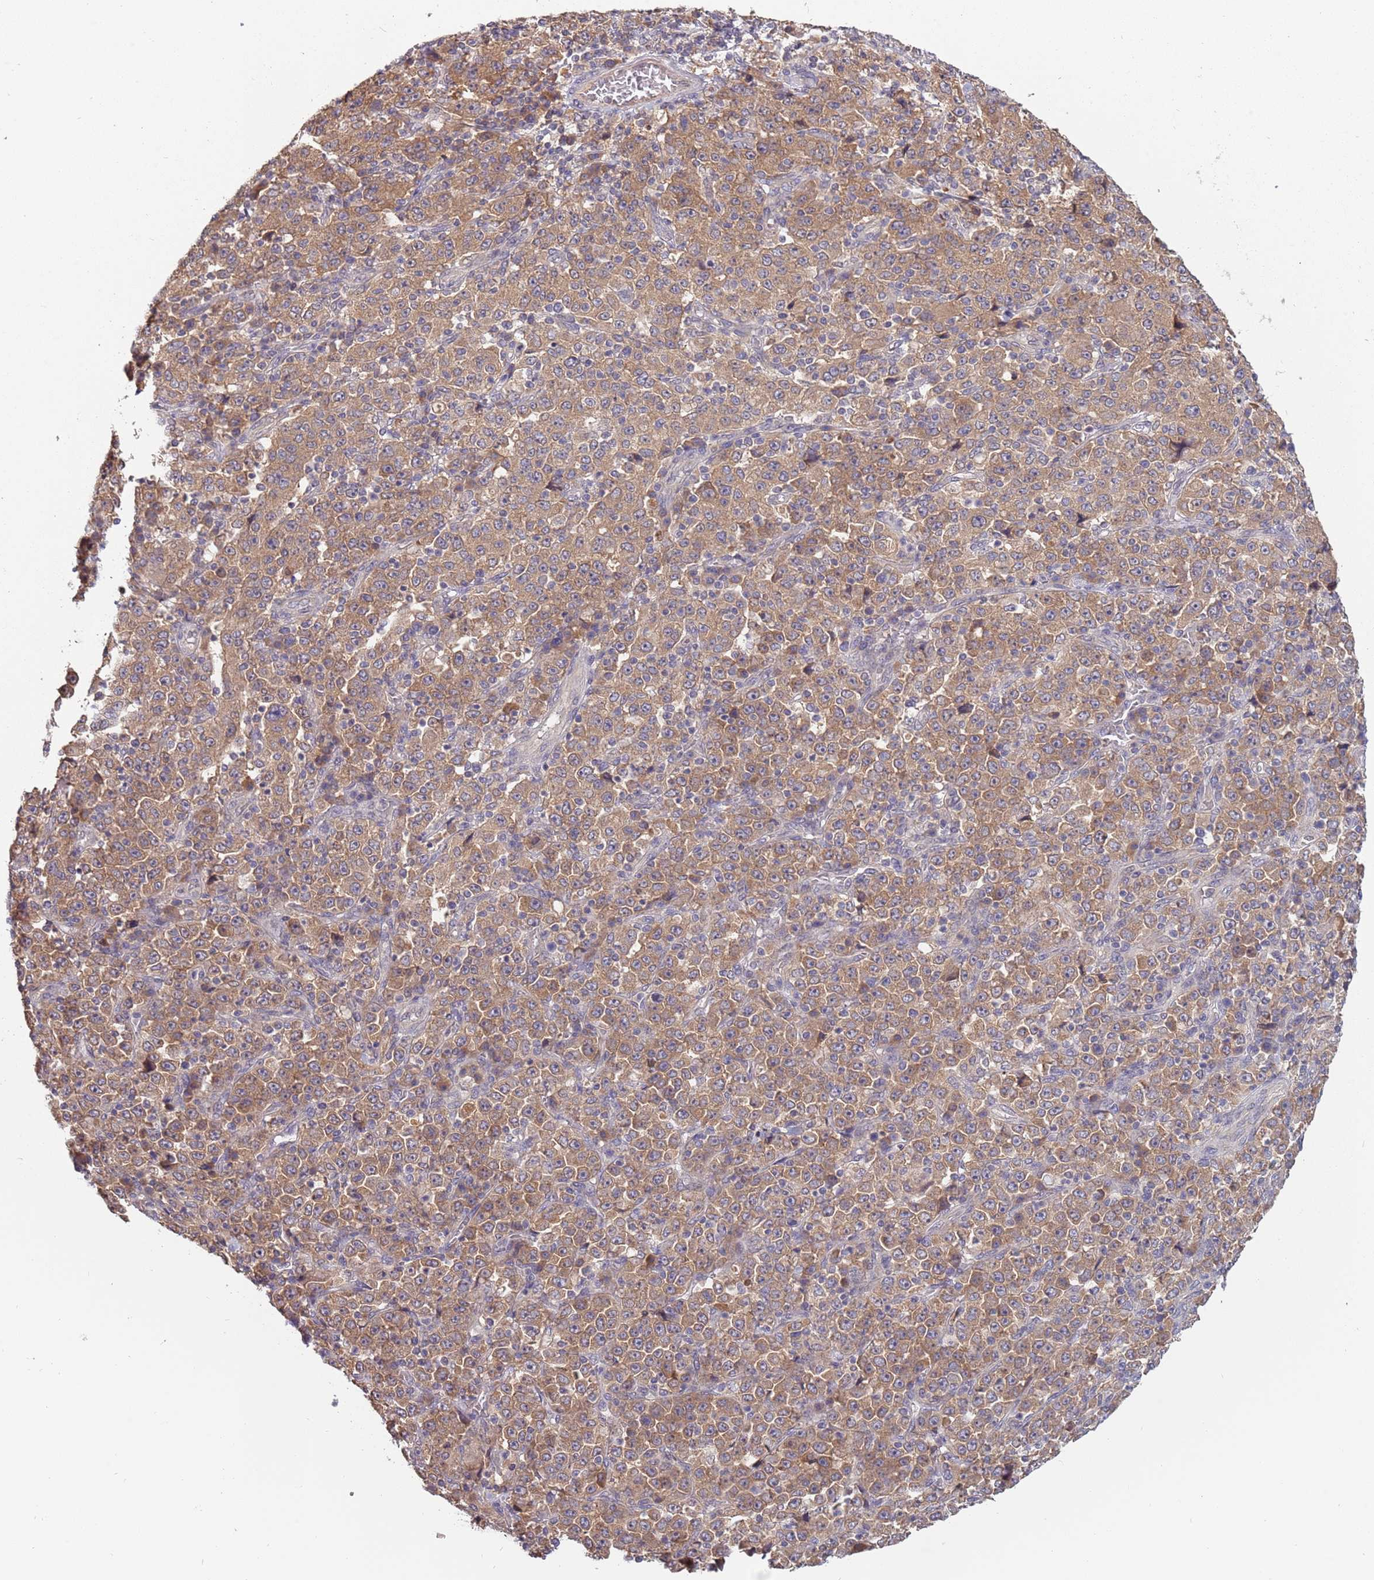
{"staining": {"intensity": "moderate", "quantity": ">75%", "location": "cytoplasmic/membranous"}, "tissue": "stomach cancer", "cell_type": "Tumor cells", "image_type": "cancer", "snomed": [{"axis": "morphology", "description": "Normal tissue, NOS"}, {"axis": "morphology", "description": "Adenocarcinoma, NOS"}, {"axis": "topography", "description": "Stomach, upper"}, {"axis": "topography", "description": "Stomach"}], "caption": "Tumor cells reveal medium levels of moderate cytoplasmic/membranous positivity in about >75% of cells in adenocarcinoma (stomach).", "gene": "USP32", "patient": {"sex": "male", "age": 59}}